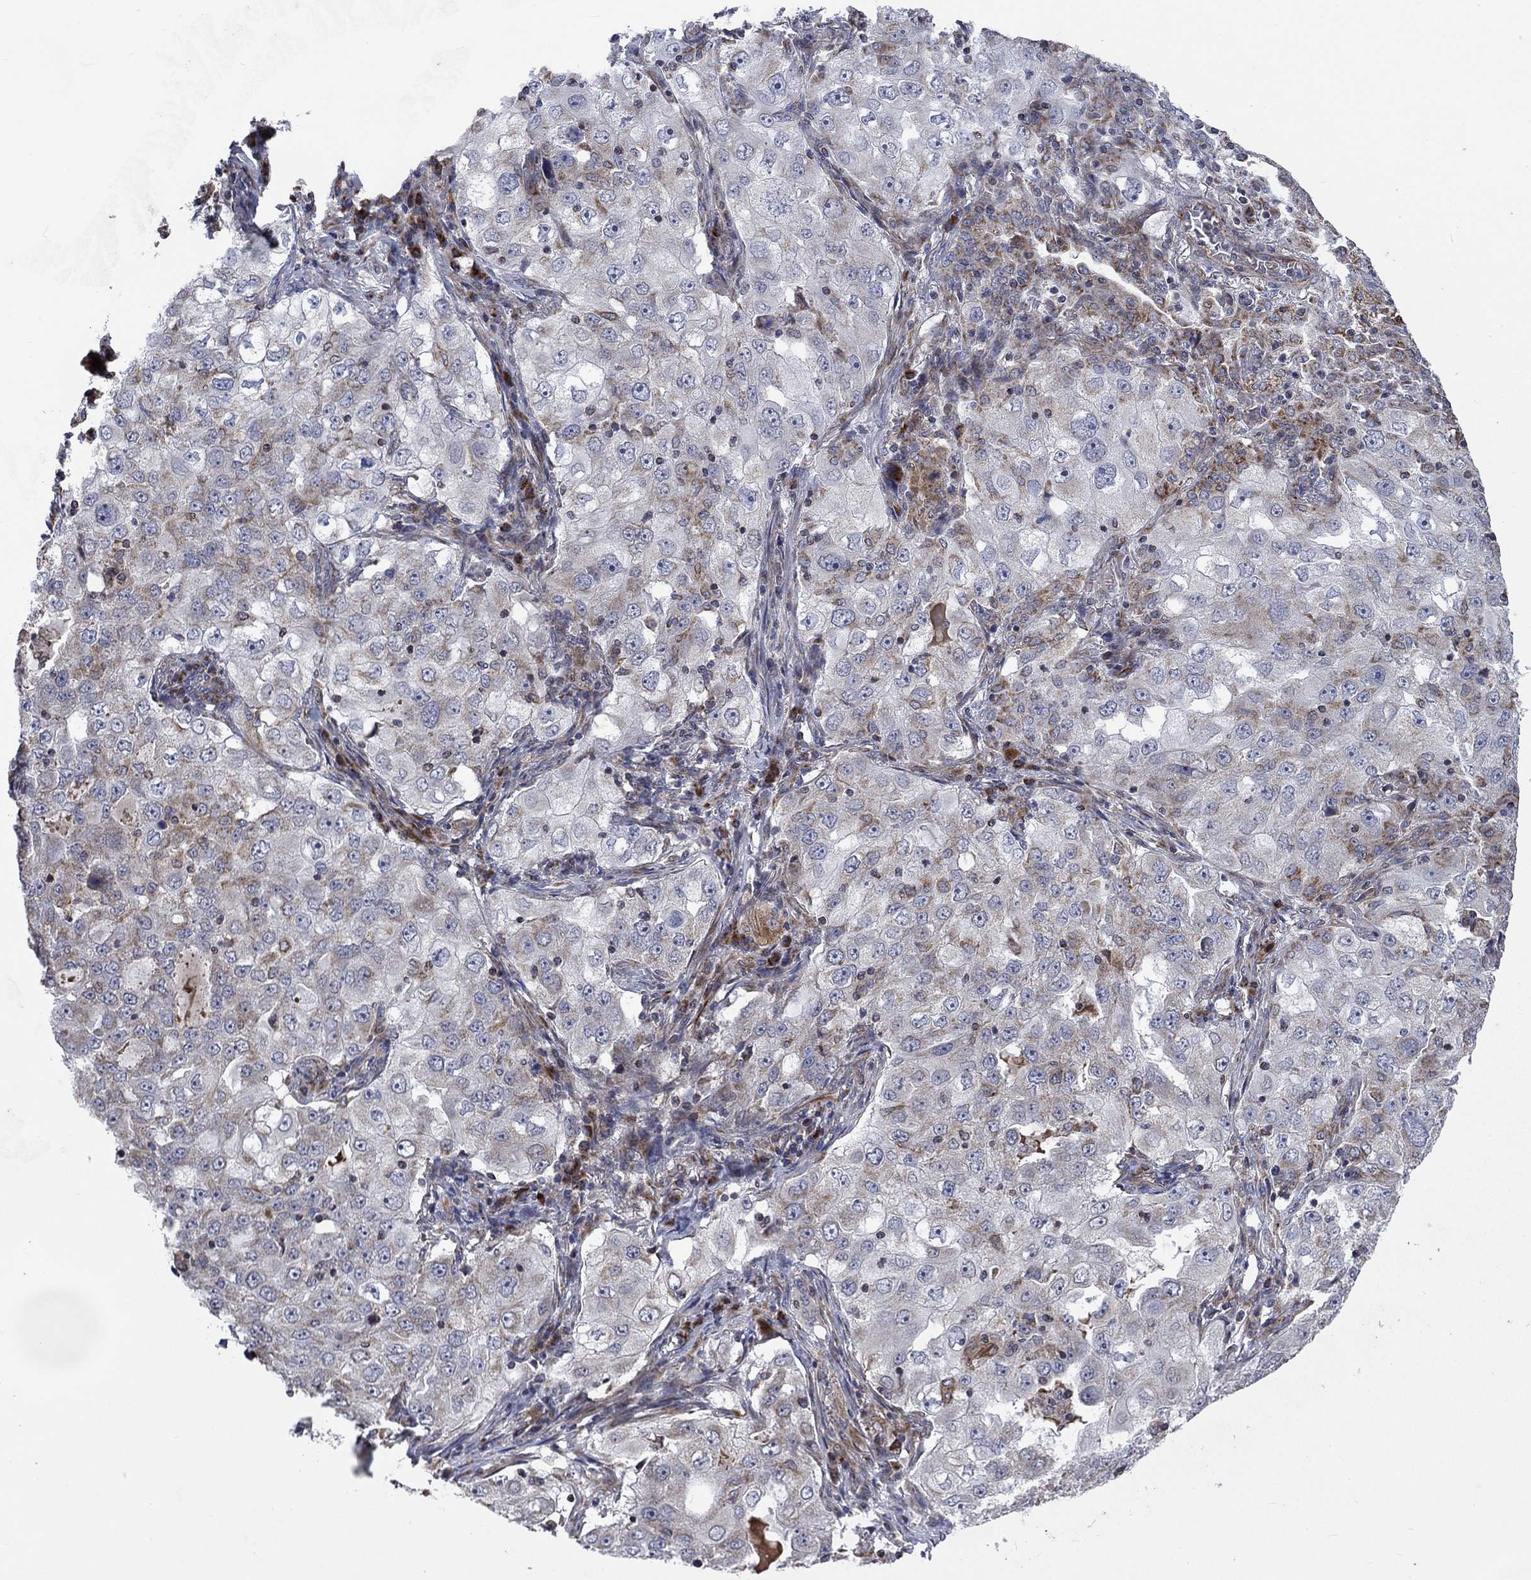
{"staining": {"intensity": "moderate", "quantity": "<25%", "location": "cytoplasmic/membranous"}, "tissue": "lung cancer", "cell_type": "Tumor cells", "image_type": "cancer", "snomed": [{"axis": "morphology", "description": "Adenocarcinoma, NOS"}, {"axis": "topography", "description": "Lung"}], "caption": "Lung cancer stained for a protein (brown) exhibits moderate cytoplasmic/membranous positive positivity in approximately <25% of tumor cells.", "gene": "NDUFC1", "patient": {"sex": "female", "age": 61}}